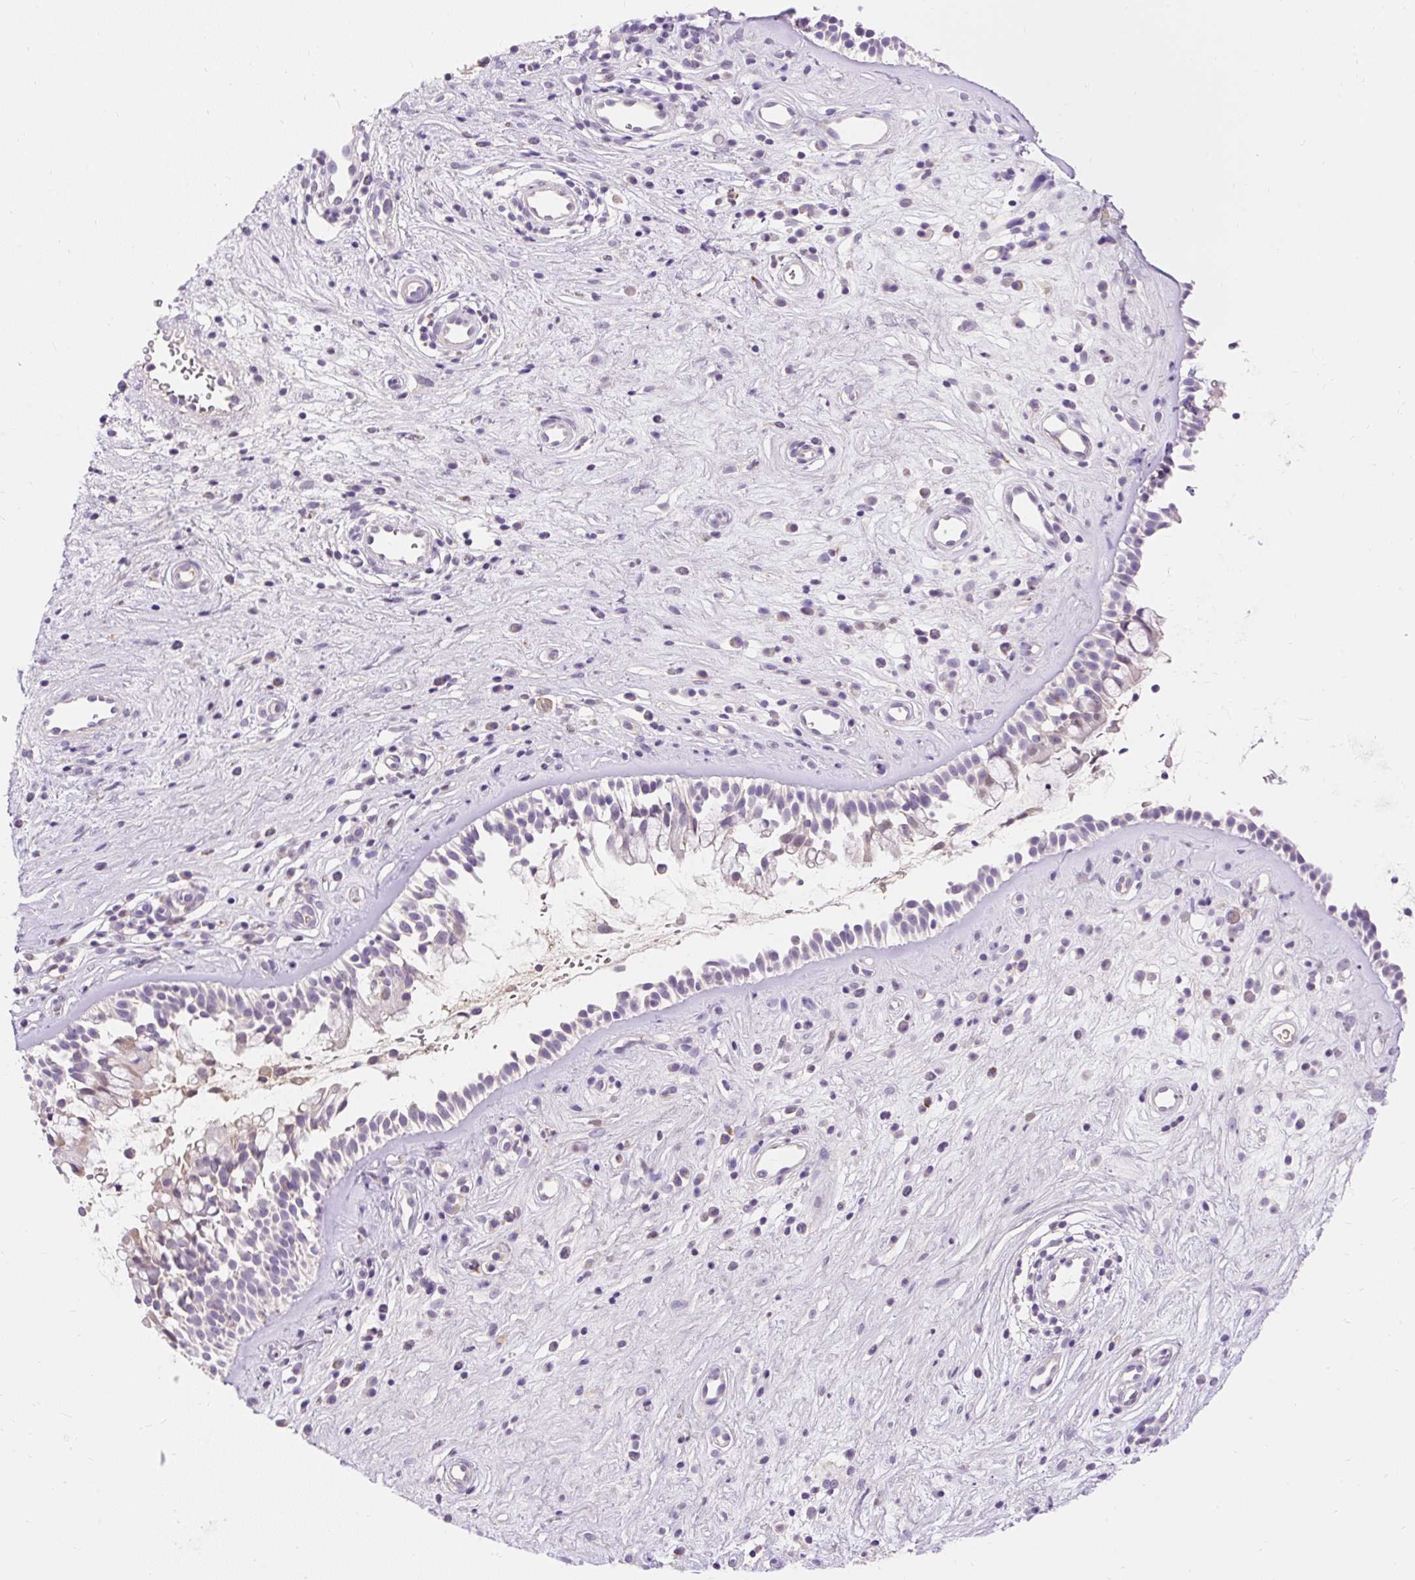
{"staining": {"intensity": "negative", "quantity": "none", "location": "none"}, "tissue": "nasopharynx", "cell_type": "Respiratory epithelial cells", "image_type": "normal", "snomed": [{"axis": "morphology", "description": "Normal tissue, NOS"}, {"axis": "topography", "description": "Nasopharynx"}], "caption": "Histopathology image shows no protein staining in respiratory epithelial cells of unremarkable nasopharynx. The staining is performed using DAB (3,3'-diaminobenzidine) brown chromogen with nuclei counter-stained in using hematoxylin.", "gene": "TMEM150C", "patient": {"sex": "male", "age": 32}}